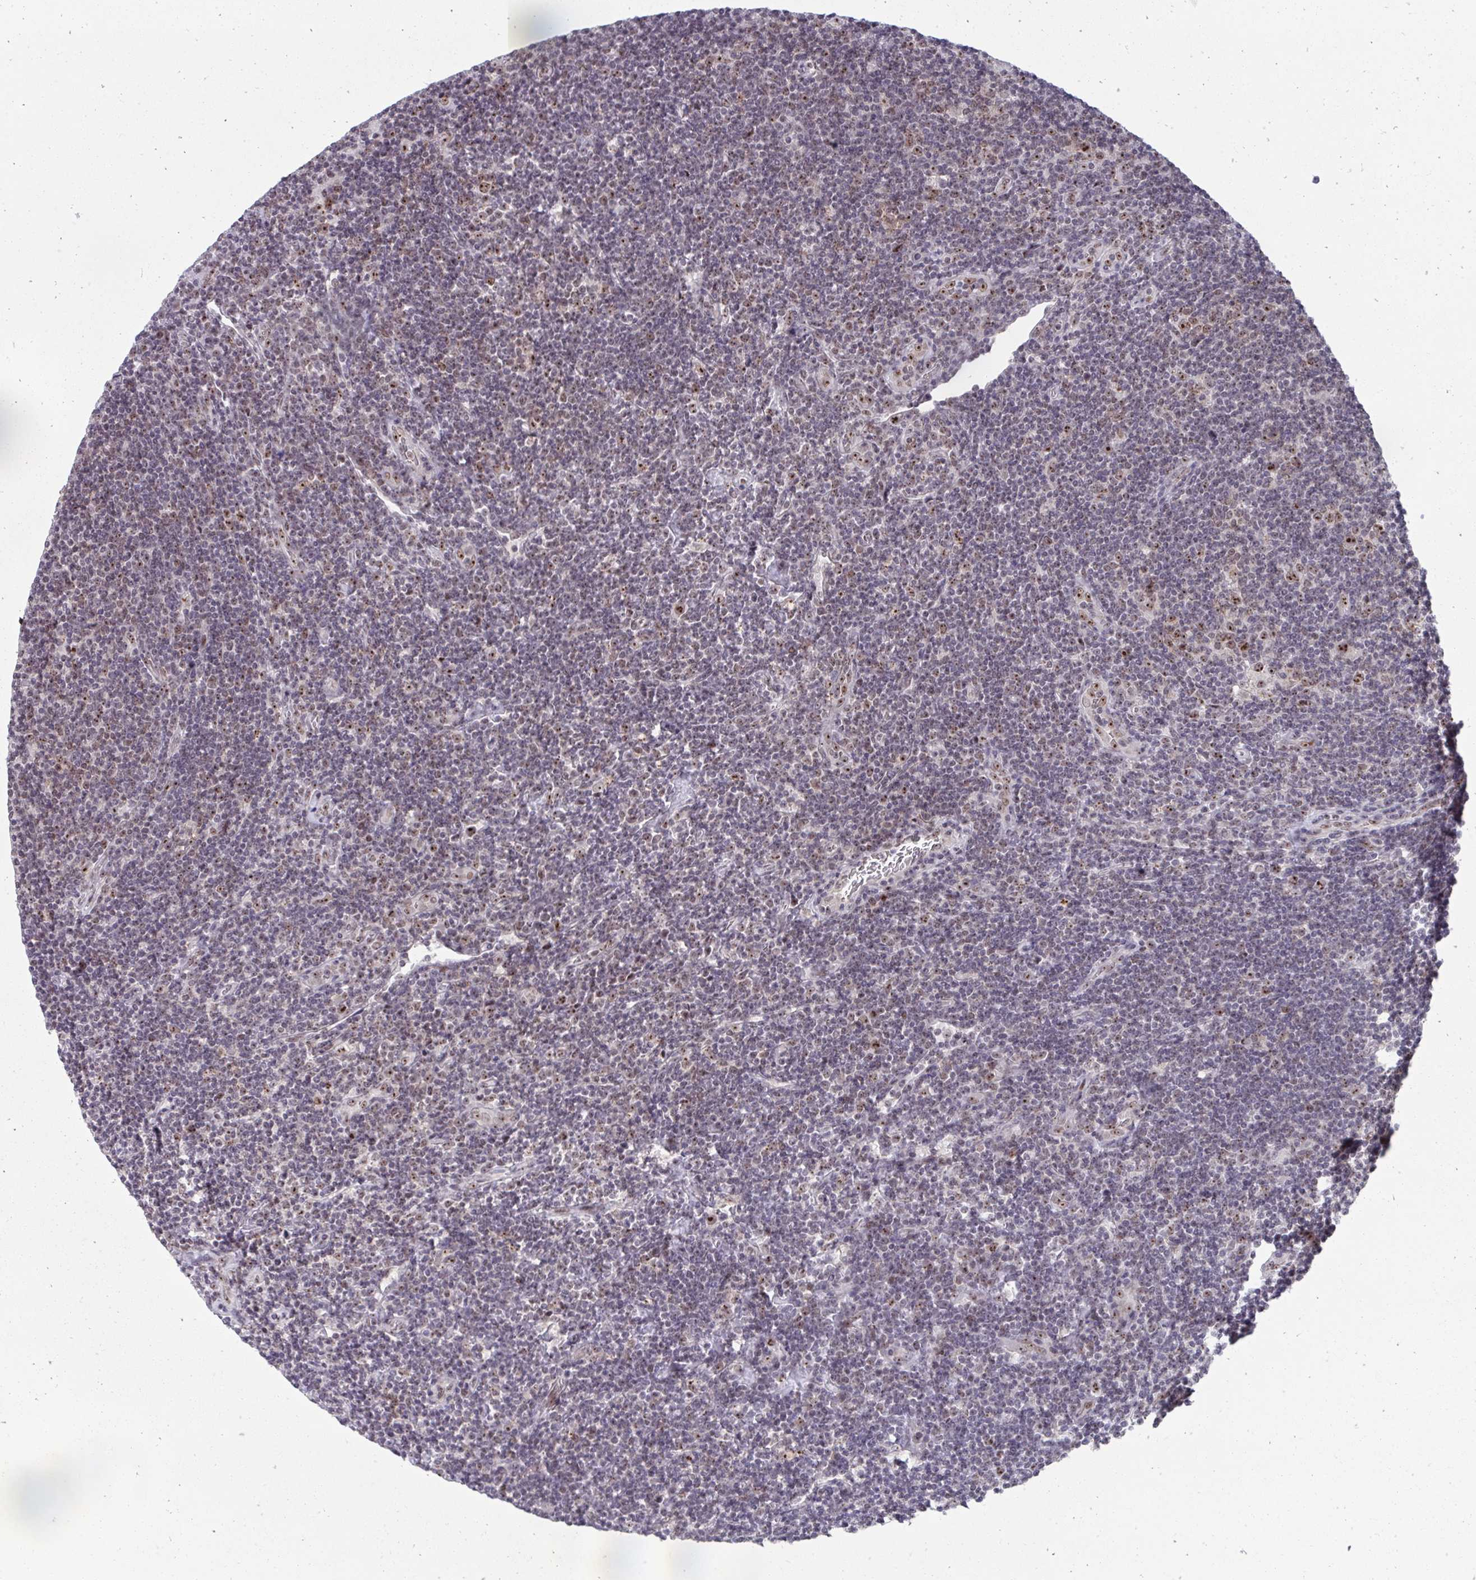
{"staining": {"intensity": "moderate", "quantity": ">75%", "location": "nuclear"}, "tissue": "lymphoma", "cell_type": "Tumor cells", "image_type": "cancer", "snomed": [{"axis": "morphology", "description": "Hodgkin's disease, NOS"}, {"axis": "topography", "description": "Lymph node"}], "caption": "A photomicrograph of human Hodgkin's disease stained for a protein displays moderate nuclear brown staining in tumor cells. The staining was performed using DAB to visualize the protein expression in brown, while the nuclei were stained in blue with hematoxylin (Magnification: 20x).", "gene": "HIRA", "patient": {"sex": "male", "age": 40}}